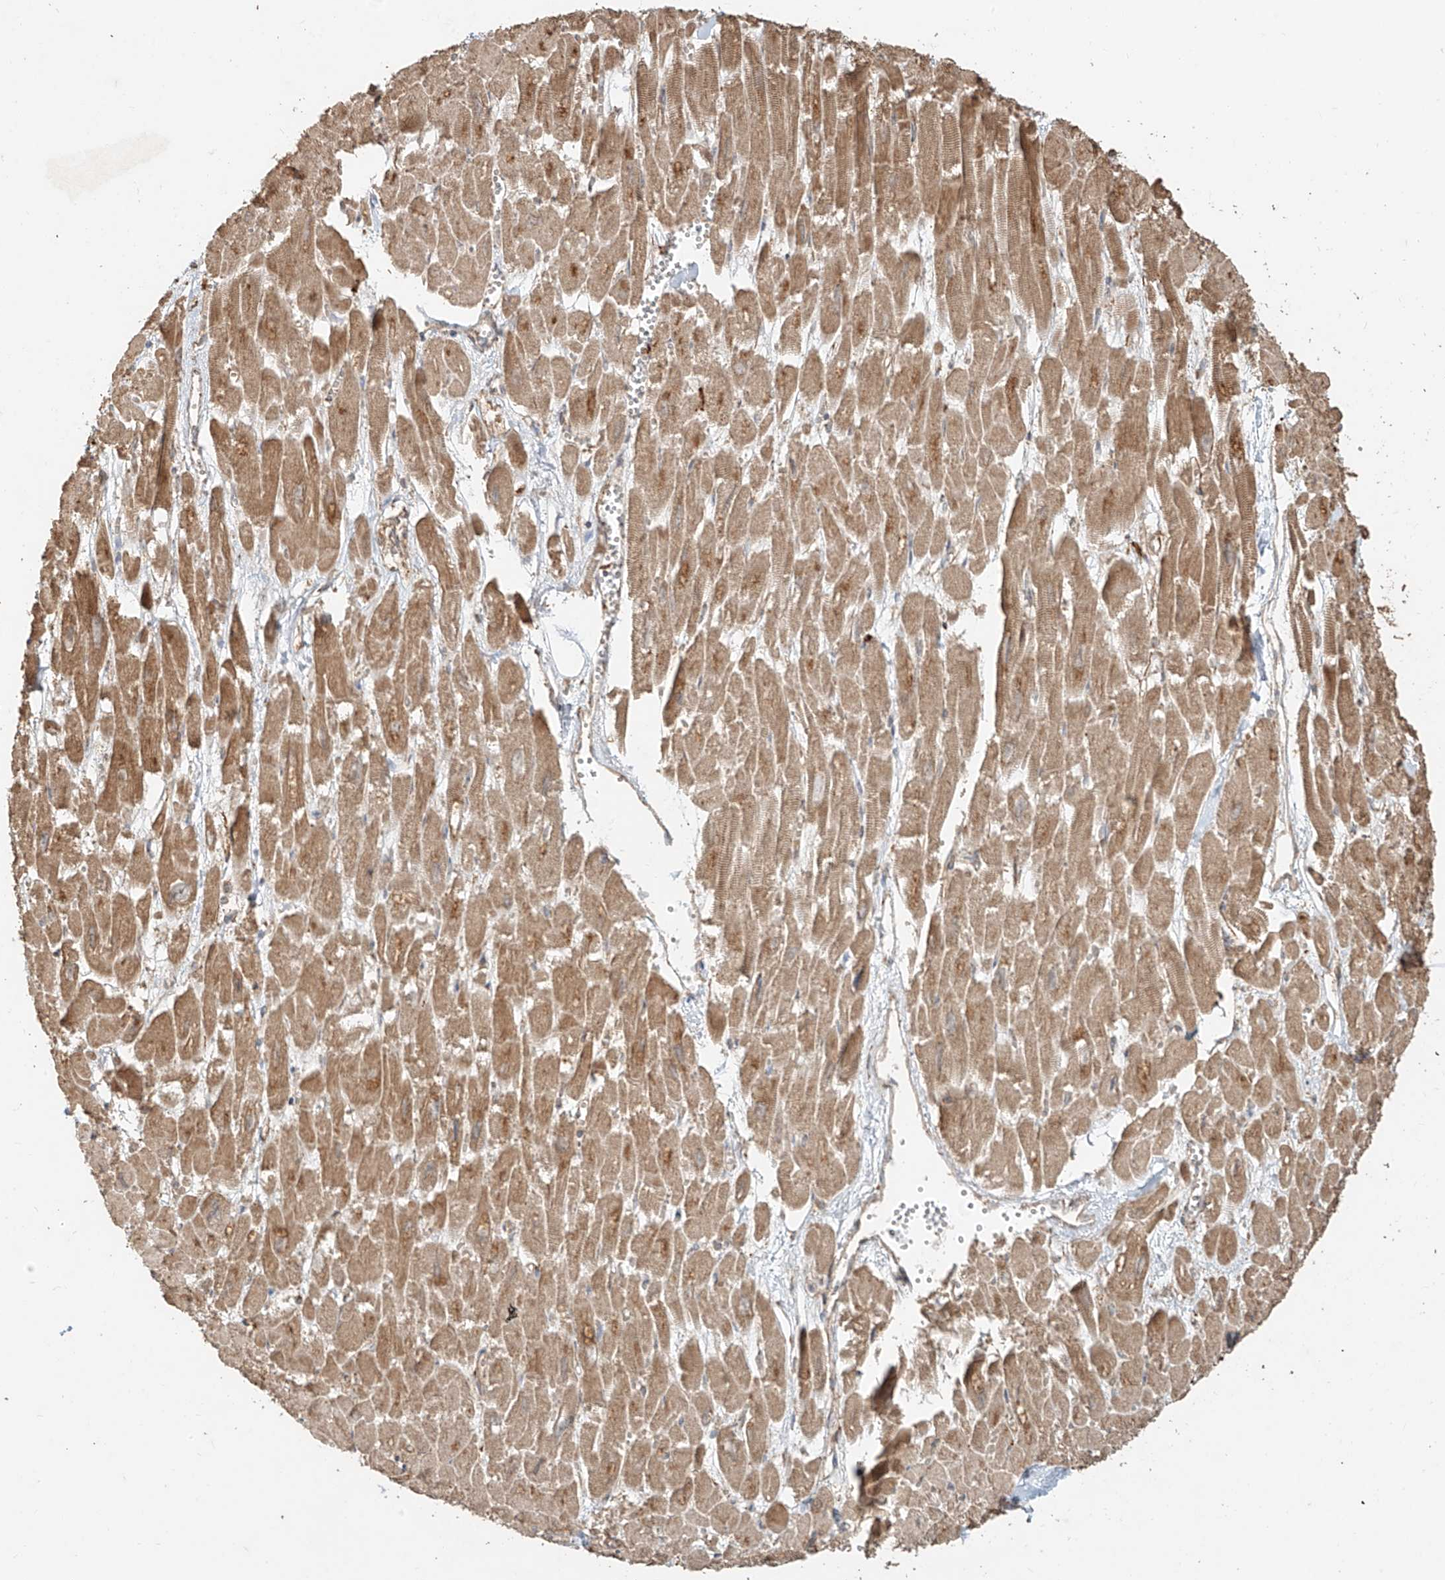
{"staining": {"intensity": "moderate", "quantity": ">75%", "location": "cytoplasmic/membranous"}, "tissue": "heart muscle", "cell_type": "Cardiomyocytes", "image_type": "normal", "snomed": [{"axis": "morphology", "description": "Normal tissue, NOS"}, {"axis": "topography", "description": "Heart"}], "caption": "Protein staining of normal heart muscle demonstrates moderate cytoplasmic/membranous staining in about >75% of cardiomyocytes. The staining is performed using DAB (3,3'-diaminobenzidine) brown chromogen to label protein expression. The nuclei are counter-stained blue using hematoxylin.", "gene": "EFNB1", "patient": {"sex": "male", "age": 54}}